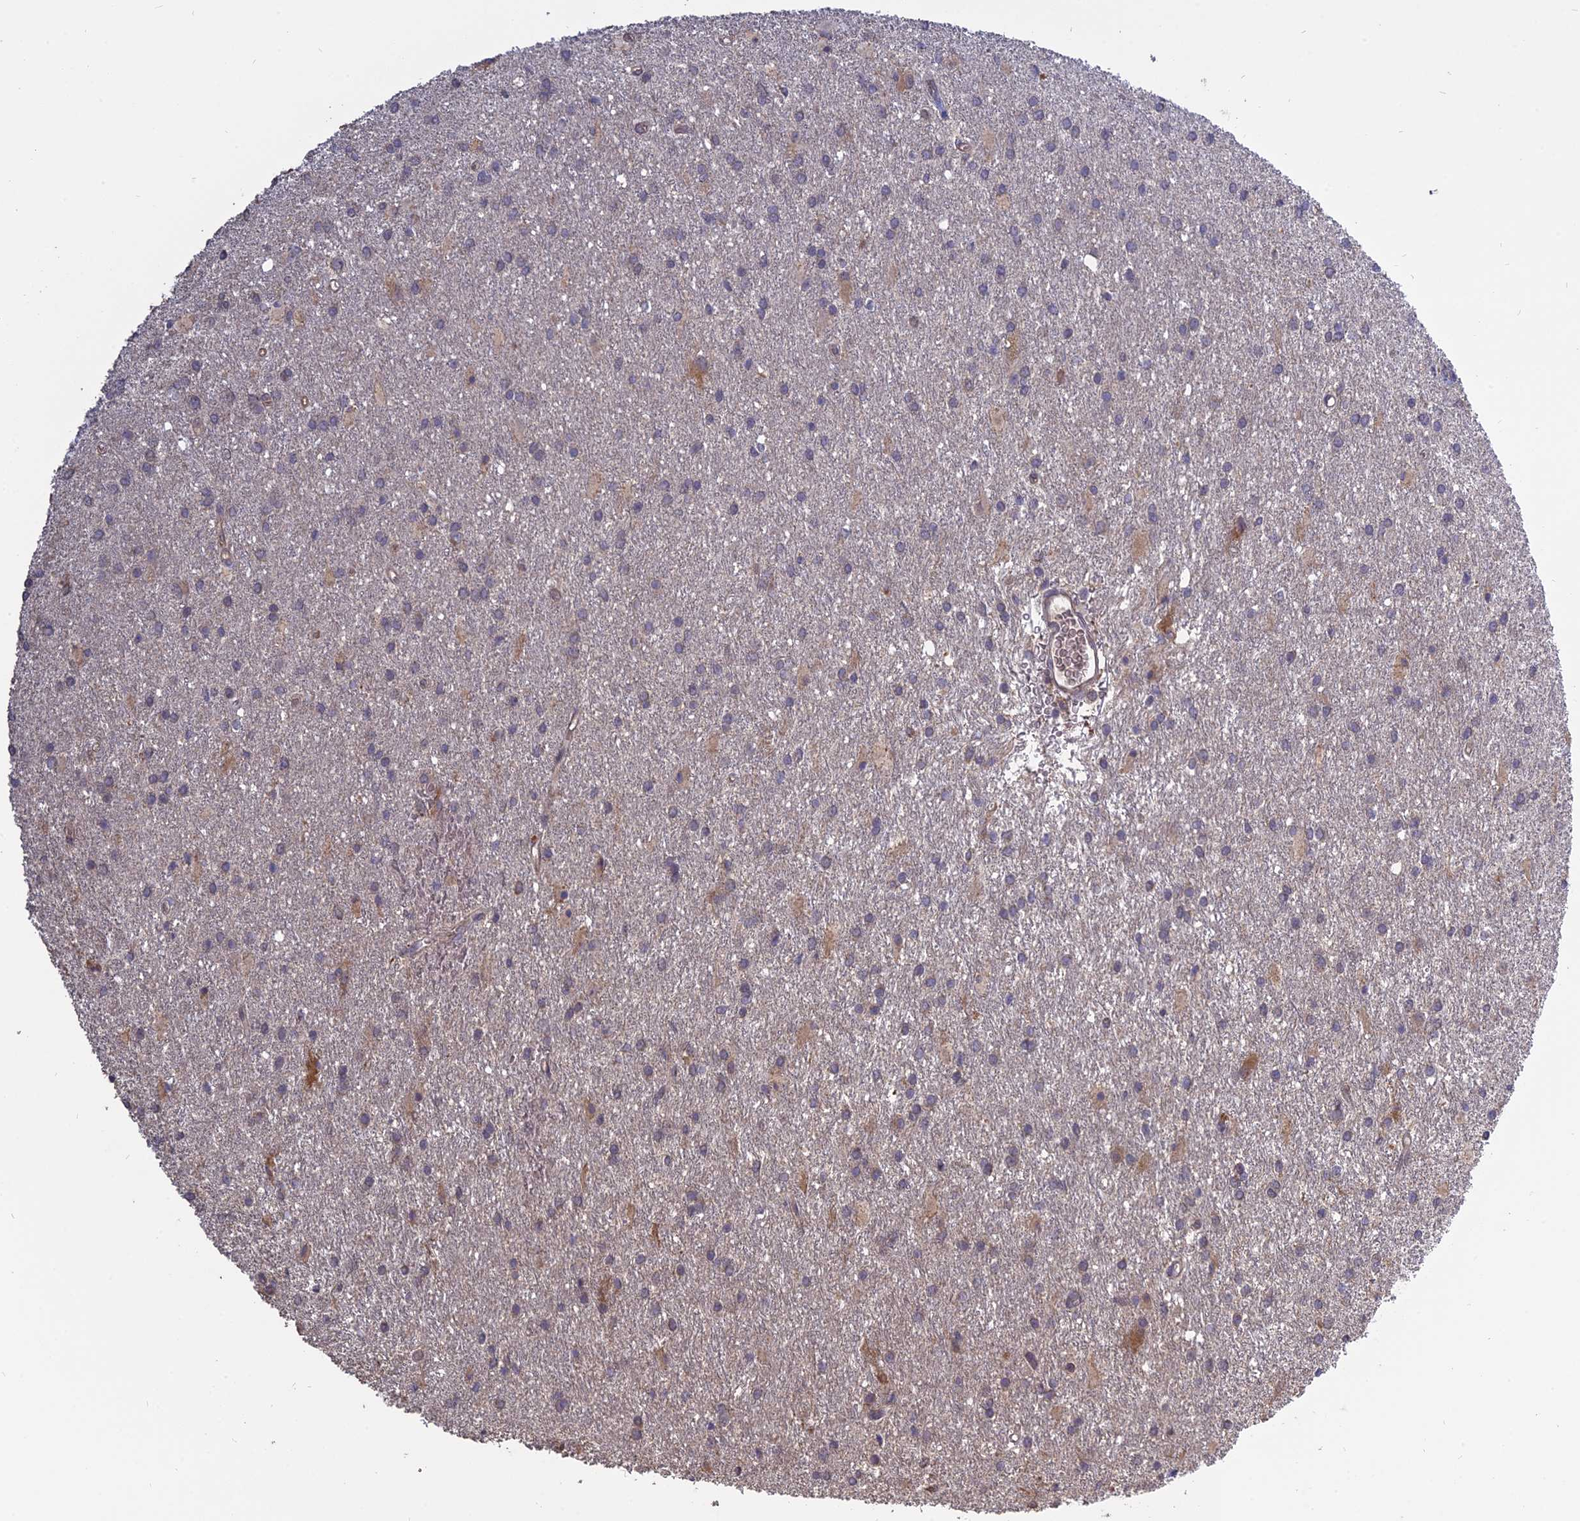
{"staining": {"intensity": "weak", "quantity": "<25%", "location": "cytoplasmic/membranous"}, "tissue": "glioma", "cell_type": "Tumor cells", "image_type": "cancer", "snomed": [{"axis": "morphology", "description": "Glioma, malignant, High grade"}, {"axis": "topography", "description": "Brain"}], "caption": "High magnification brightfield microscopy of malignant high-grade glioma stained with DAB (3,3'-diaminobenzidine) (brown) and counterstained with hematoxylin (blue): tumor cells show no significant positivity.", "gene": "PPIC", "patient": {"sex": "female", "age": 50}}